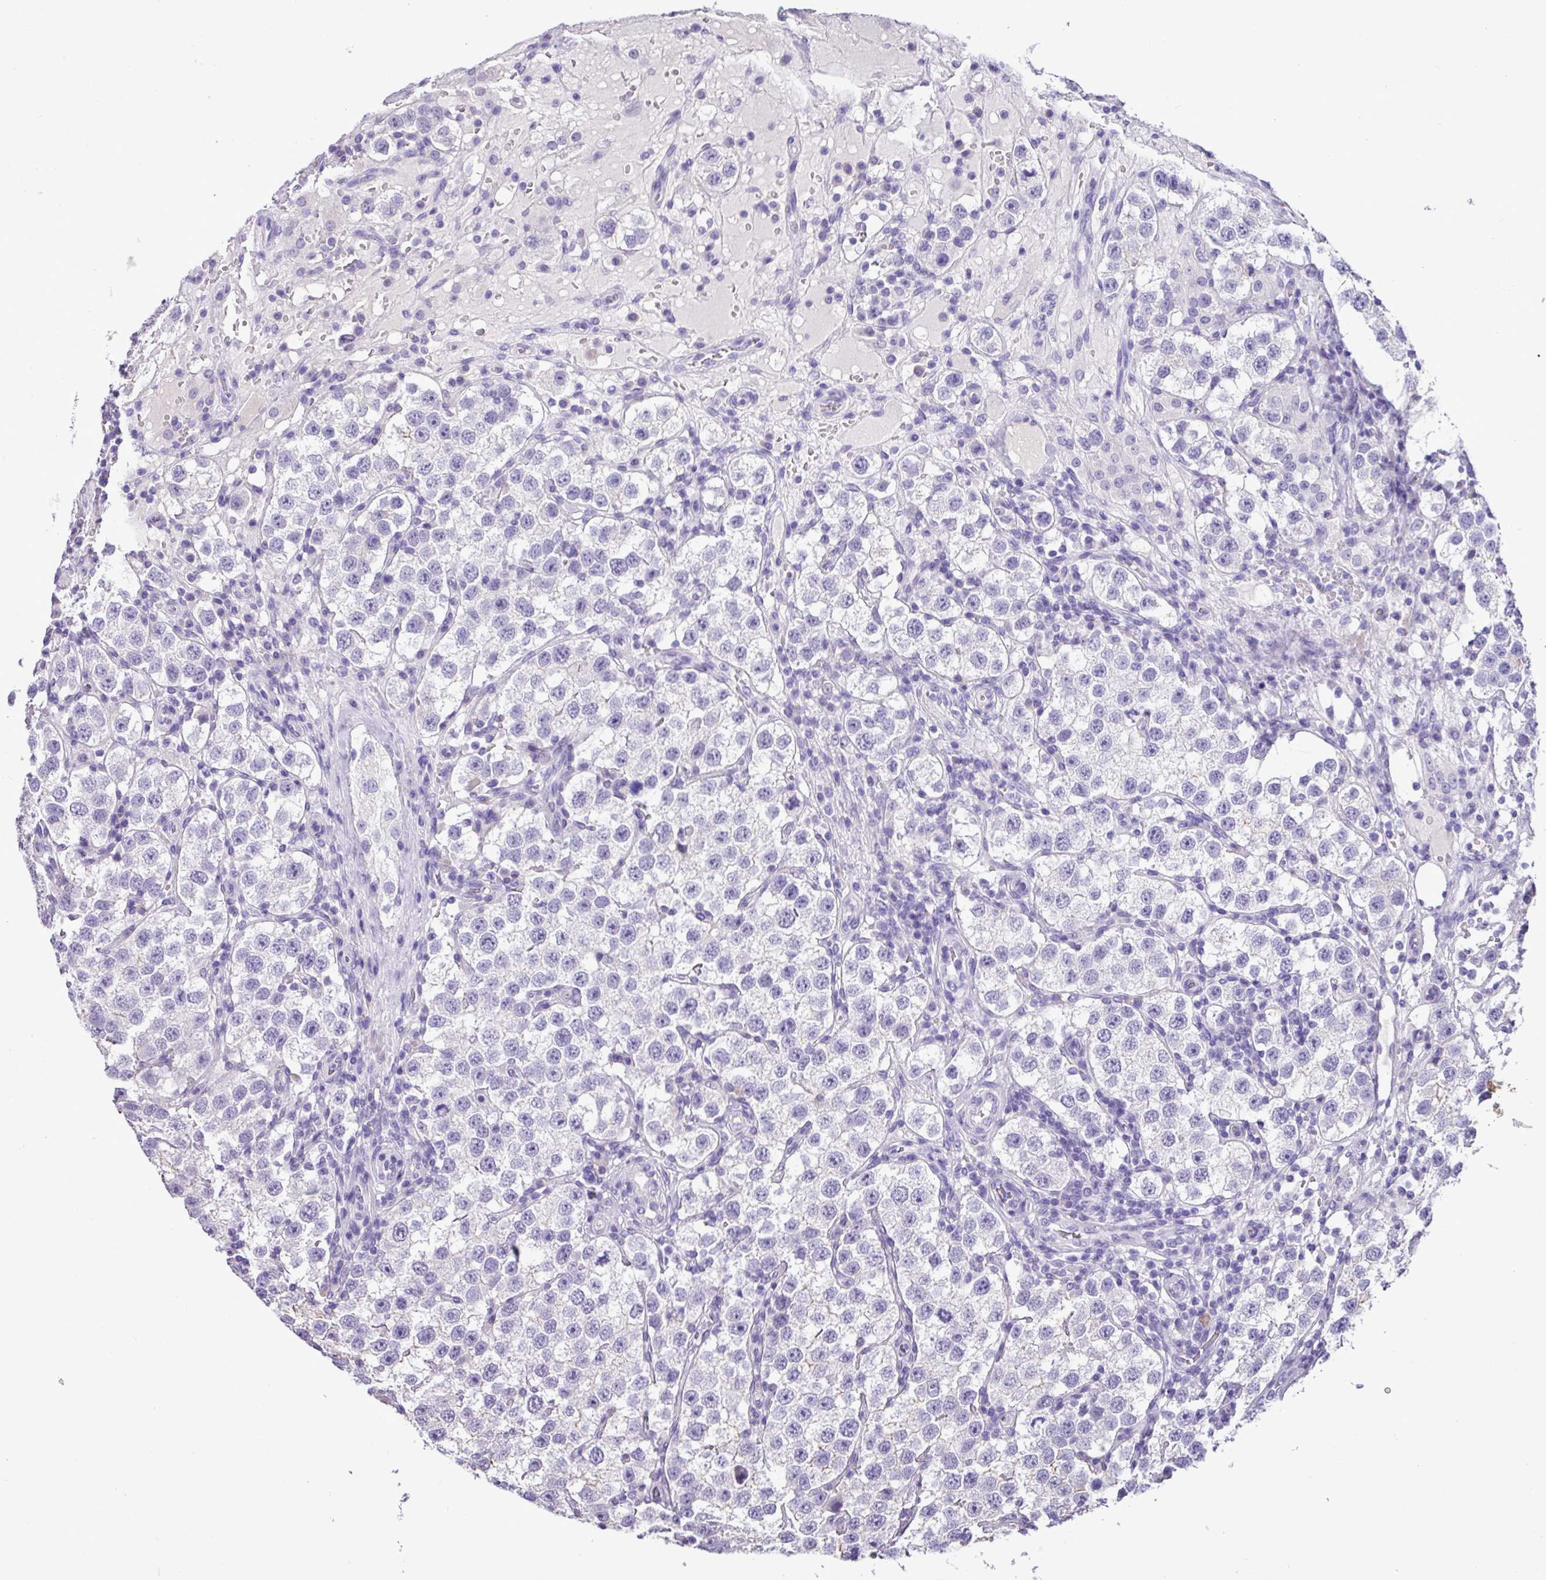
{"staining": {"intensity": "negative", "quantity": "none", "location": "none"}, "tissue": "stomach cancer", "cell_type": "Tumor cells", "image_type": "cancer", "snomed": [{"axis": "morphology", "description": "Normal tissue, NOS"}, {"axis": "morphology", "description": "Adenocarcinoma, NOS"}, {"axis": "topography", "description": "Stomach, upper"}, {"axis": "topography", "description": "Stomach"}], "caption": "The IHC micrograph has no significant positivity in tumor cells of stomach adenocarcinoma tissue. The staining is performed using DAB brown chromogen with nuclei counter-stained in using hematoxylin.", "gene": "EPCAM", "patient": {"sex": "male", "age": 59}}